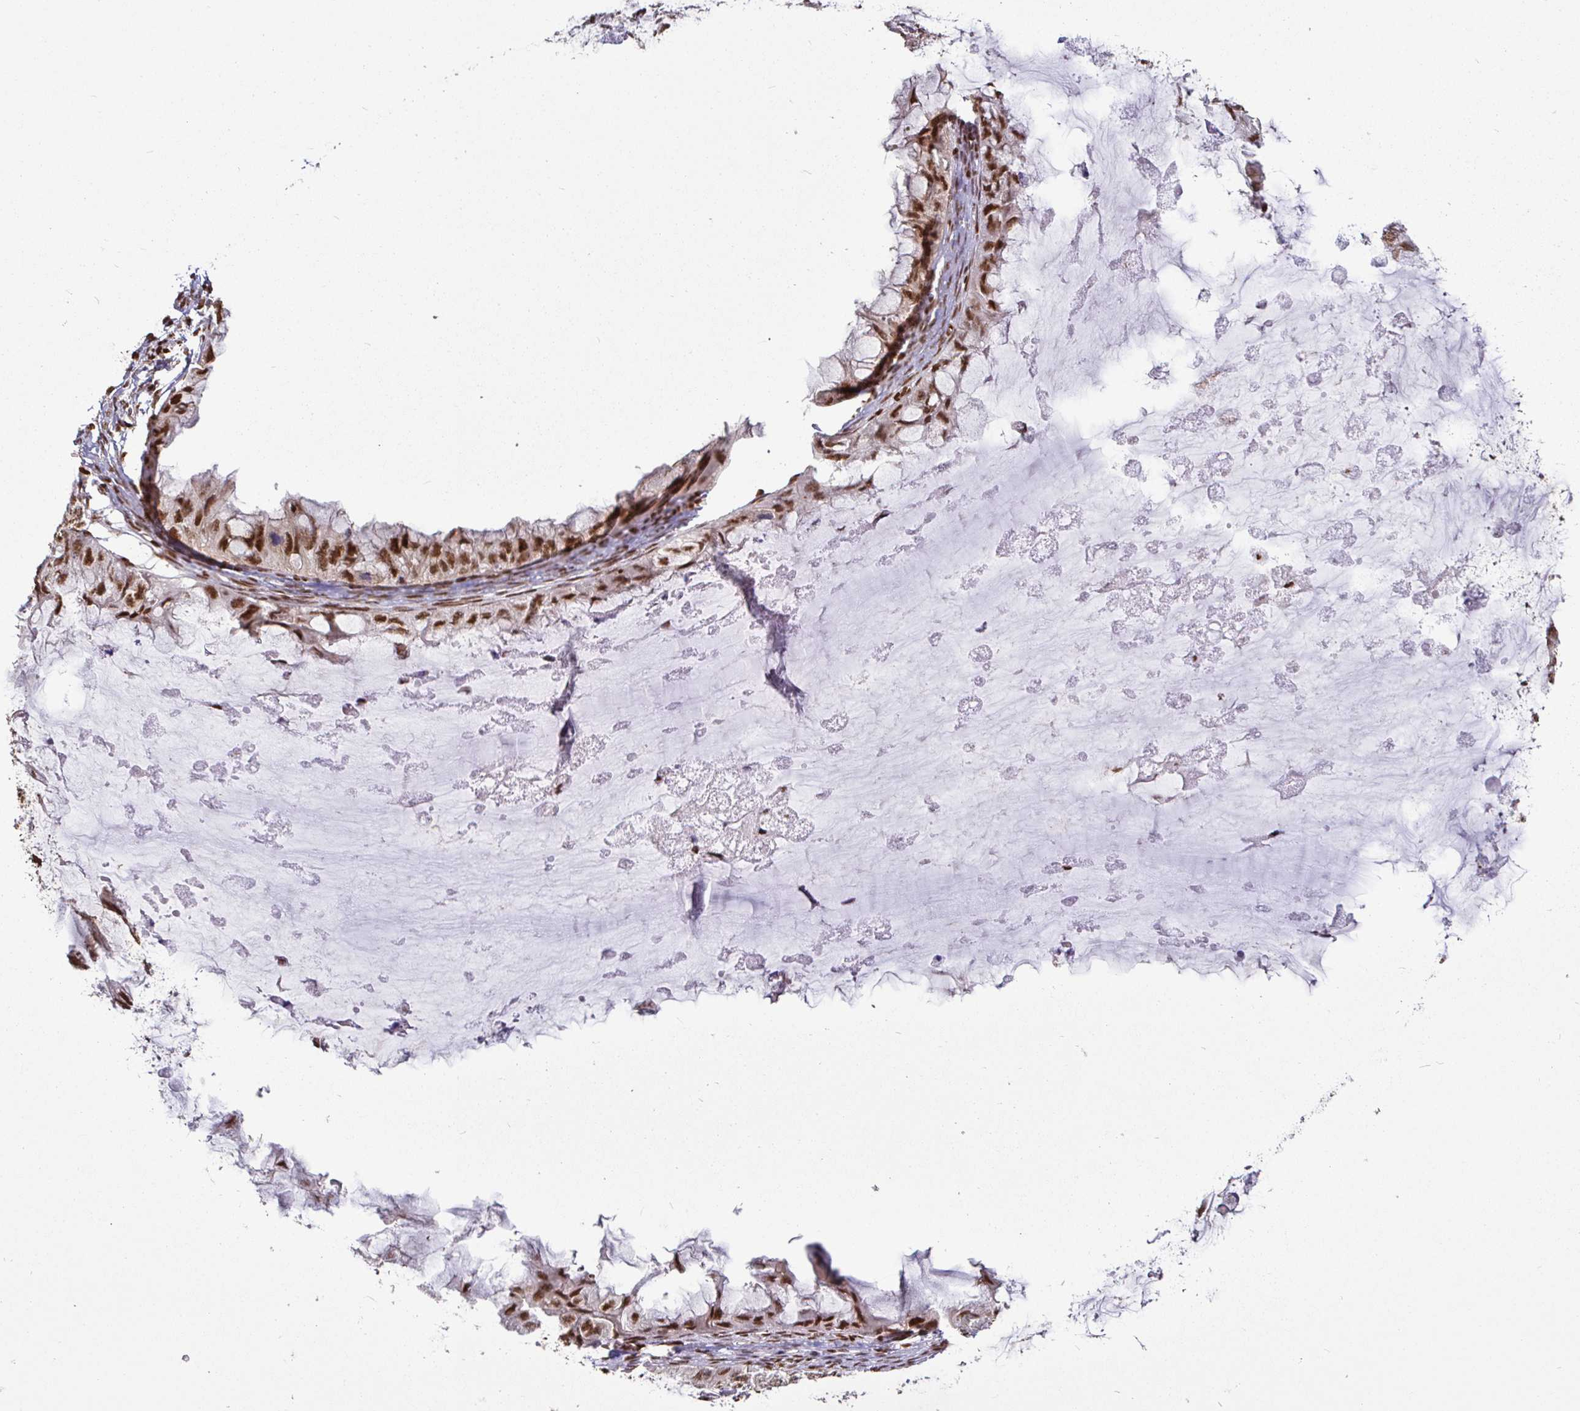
{"staining": {"intensity": "moderate", "quantity": ">75%", "location": "nuclear"}, "tissue": "ovarian cancer", "cell_type": "Tumor cells", "image_type": "cancer", "snomed": [{"axis": "morphology", "description": "Cystadenocarcinoma, mucinous, NOS"}, {"axis": "topography", "description": "Ovary"}], "caption": "The micrograph demonstrates immunohistochemical staining of ovarian cancer. There is moderate nuclear positivity is seen in approximately >75% of tumor cells. The staining was performed using DAB (3,3'-diaminobenzidine), with brown indicating positive protein expression. Nuclei are stained blue with hematoxylin.", "gene": "SP3", "patient": {"sex": "female", "age": 72}}